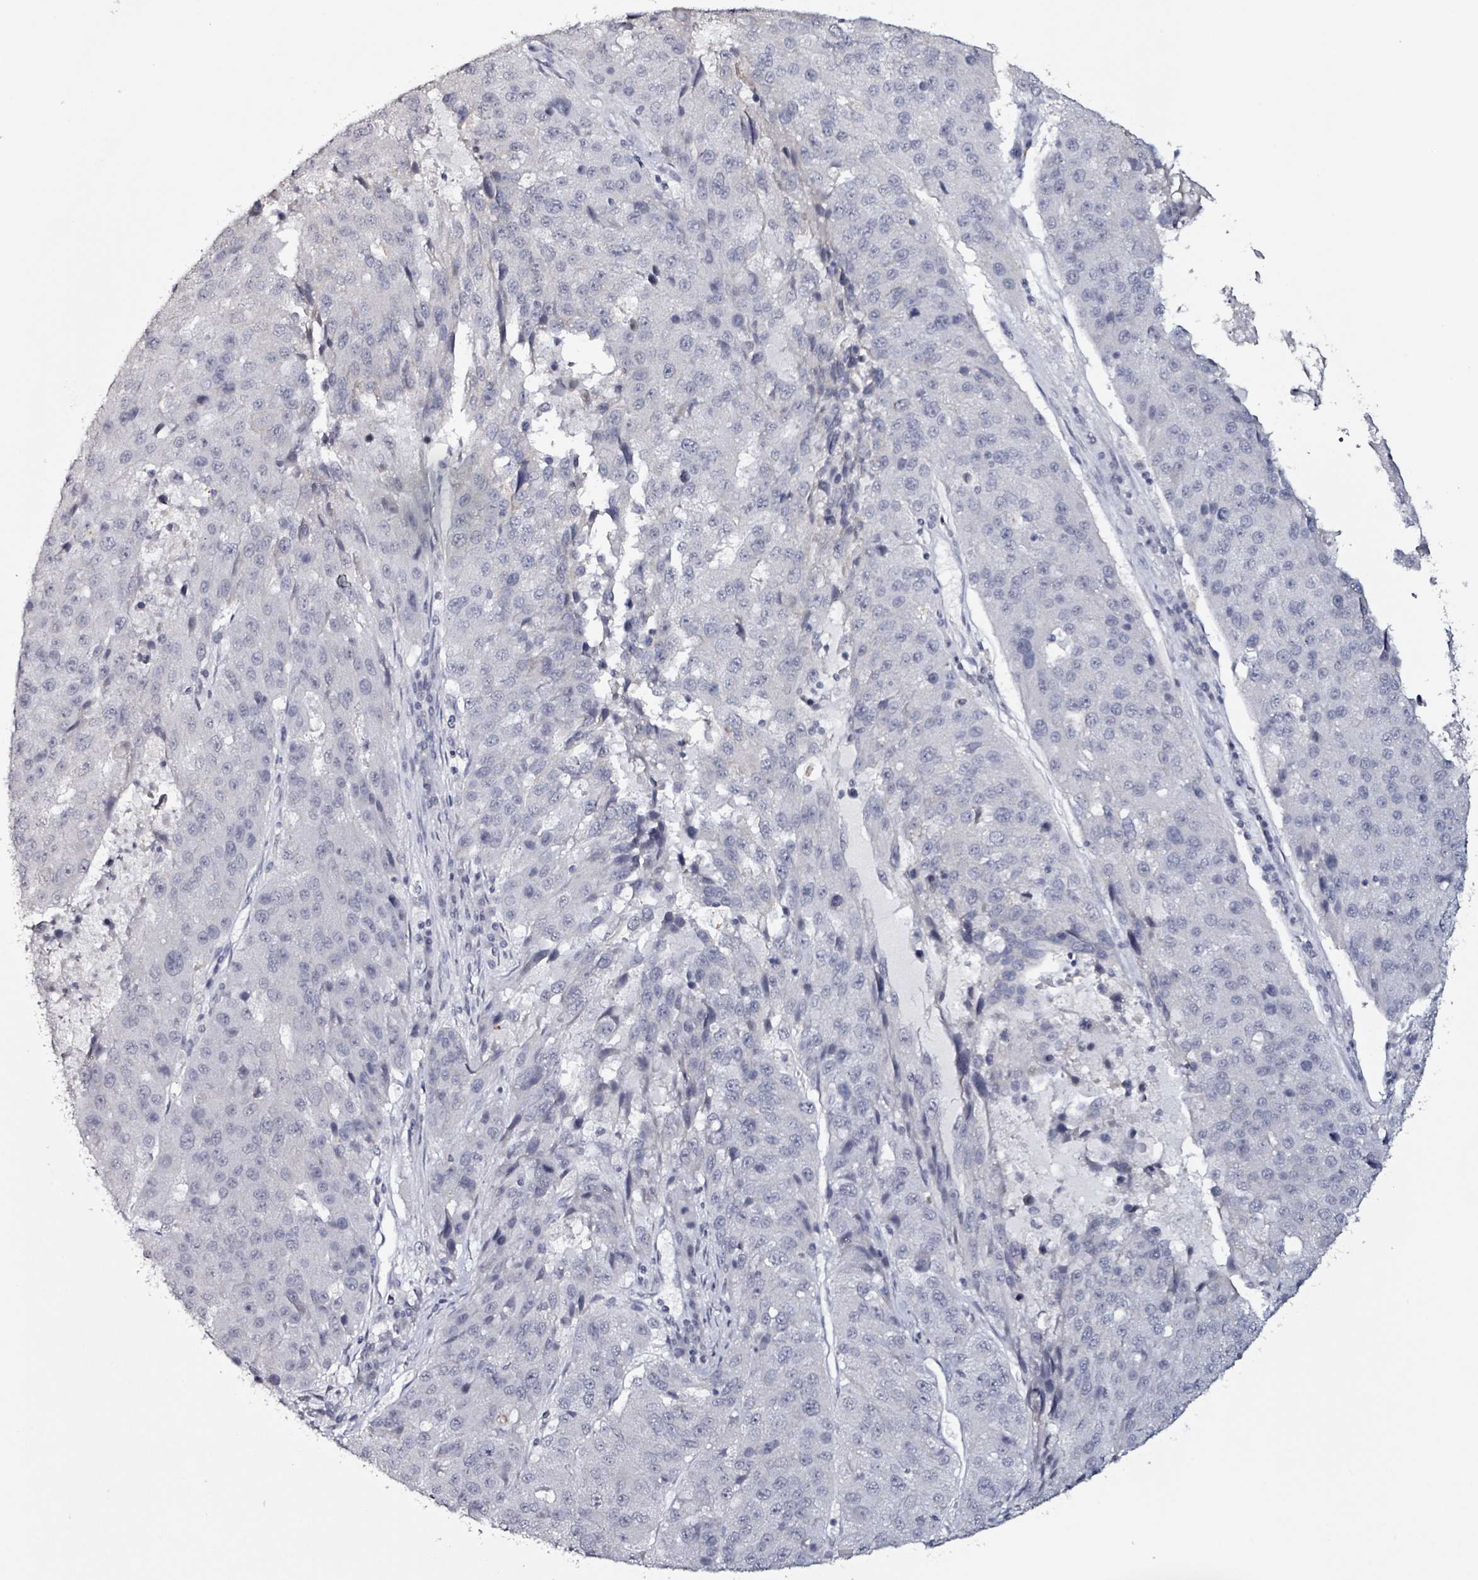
{"staining": {"intensity": "negative", "quantity": "none", "location": "none"}, "tissue": "stomach cancer", "cell_type": "Tumor cells", "image_type": "cancer", "snomed": [{"axis": "morphology", "description": "Adenocarcinoma, NOS"}, {"axis": "topography", "description": "Stomach"}], "caption": "This is an immunohistochemistry (IHC) photomicrograph of human stomach cancer. There is no positivity in tumor cells.", "gene": "CA9", "patient": {"sex": "male", "age": 71}}